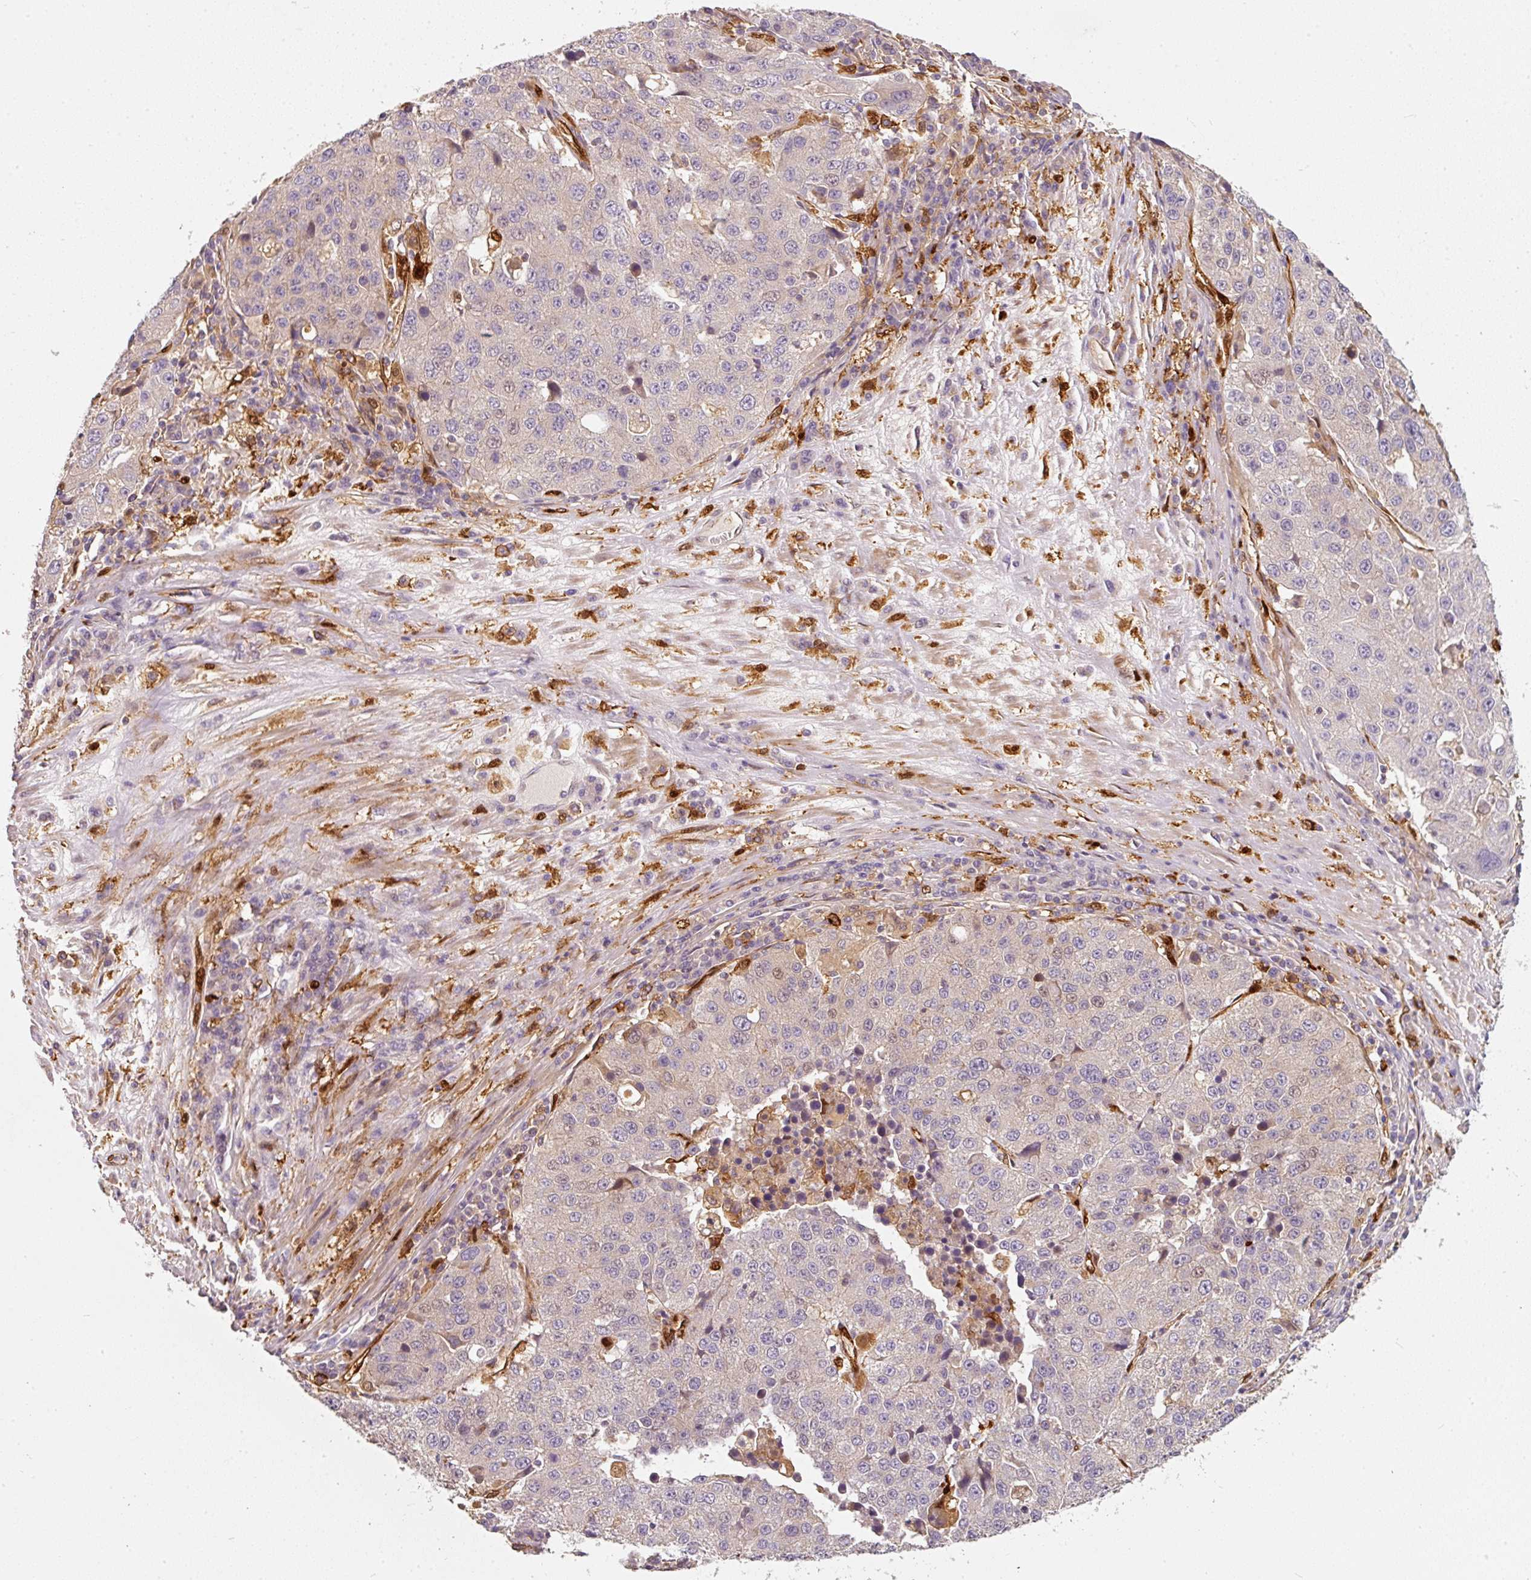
{"staining": {"intensity": "negative", "quantity": "none", "location": "none"}, "tissue": "stomach cancer", "cell_type": "Tumor cells", "image_type": "cancer", "snomed": [{"axis": "morphology", "description": "Adenocarcinoma, NOS"}, {"axis": "topography", "description": "Stomach"}], "caption": "This micrograph is of adenocarcinoma (stomach) stained with immunohistochemistry (IHC) to label a protein in brown with the nuclei are counter-stained blue. There is no staining in tumor cells.", "gene": "IQGAP2", "patient": {"sex": "male", "age": 71}}